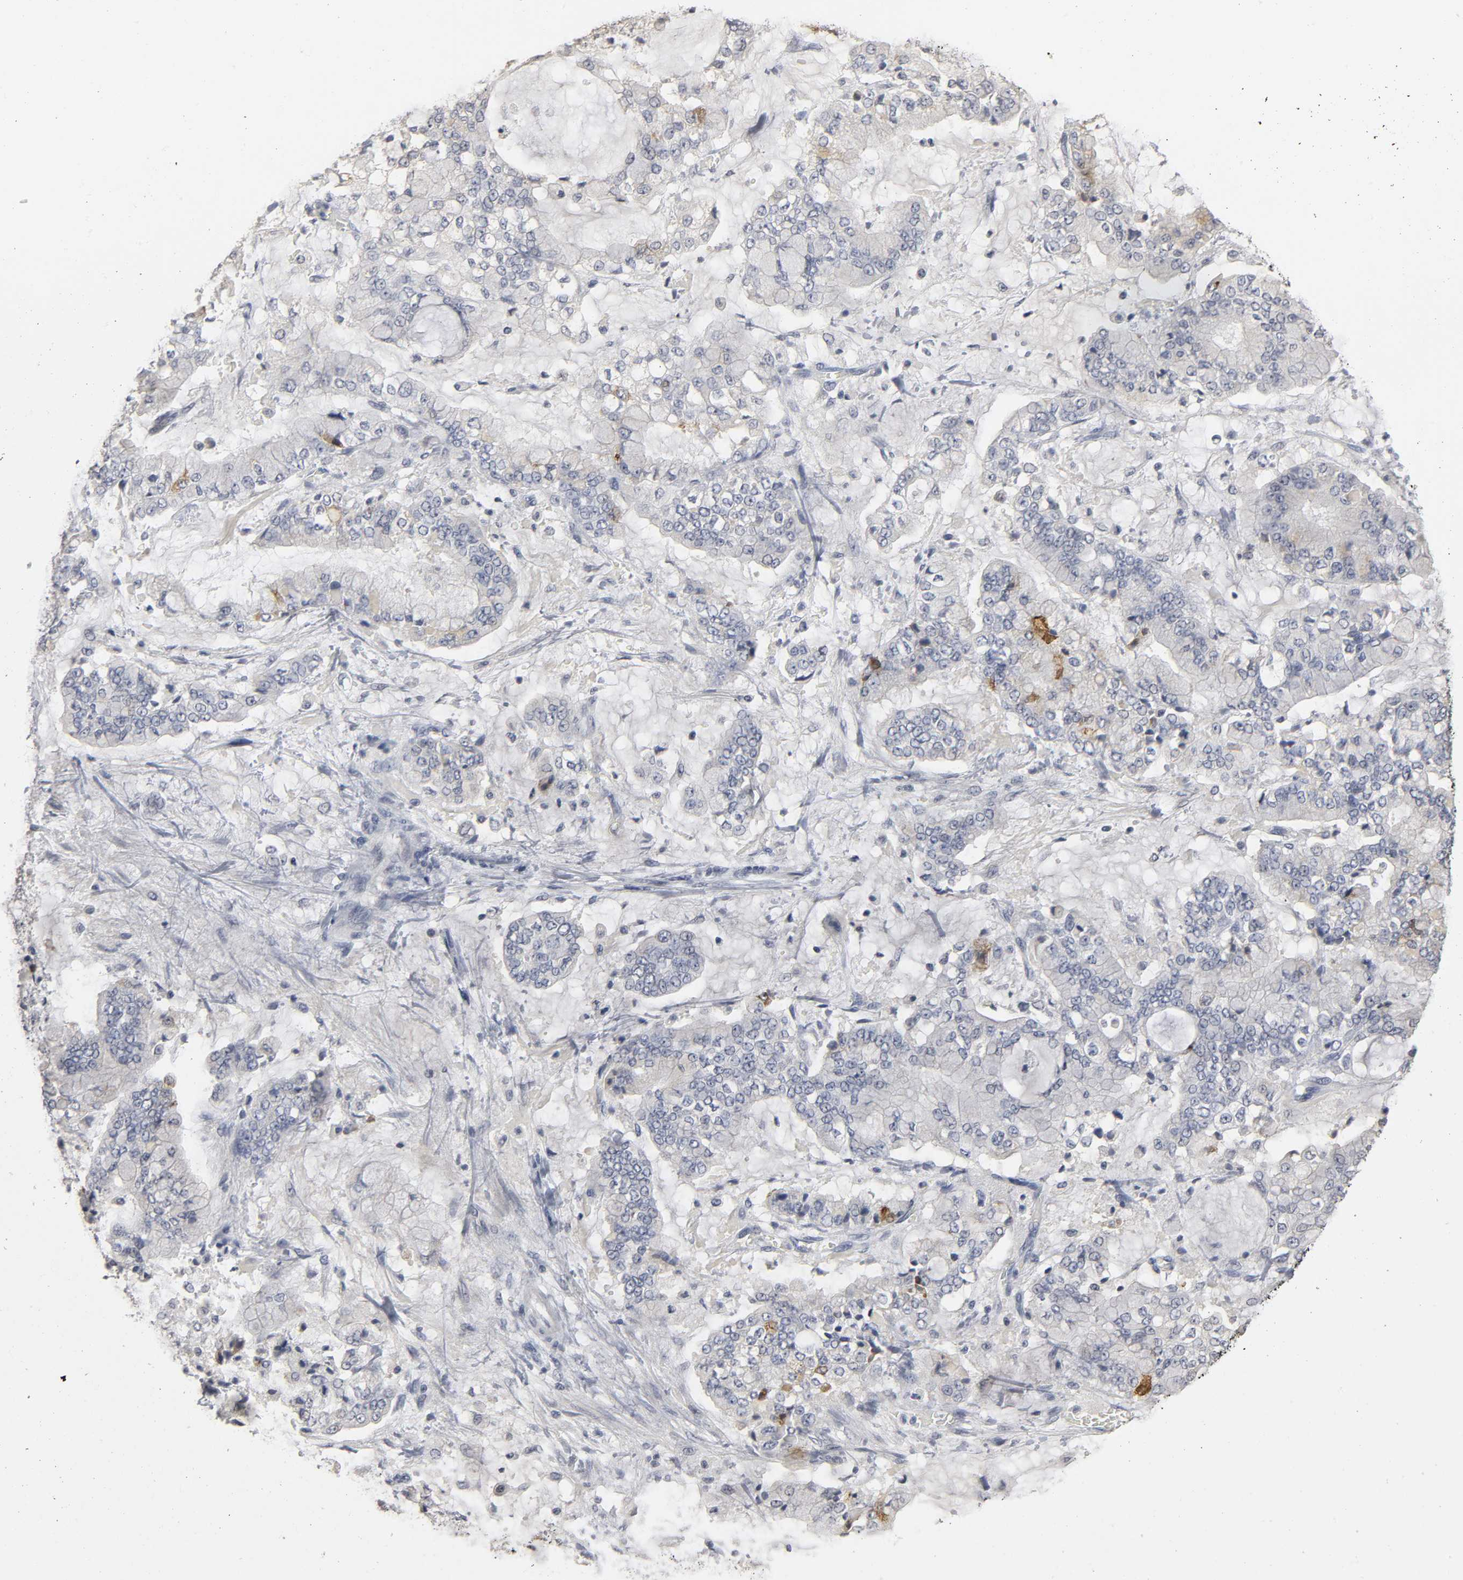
{"staining": {"intensity": "moderate", "quantity": "<25%", "location": "cytoplasmic/membranous"}, "tissue": "stomach cancer", "cell_type": "Tumor cells", "image_type": "cancer", "snomed": [{"axis": "morphology", "description": "Normal tissue, NOS"}, {"axis": "morphology", "description": "Adenocarcinoma, NOS"}, {"axis": "topography", "description": "Stomach, upper"}, {"axis": "topography", "description": "Stomach"}], "caption": "Immunohistochemistry of adenocarcinoma (stomach) shows low levels of moderate cytoplasmic/membranous staining in approximately <25% of tumor cells.", "gene": "TCAP", "patient": {"sex": "male", "age": 76}}